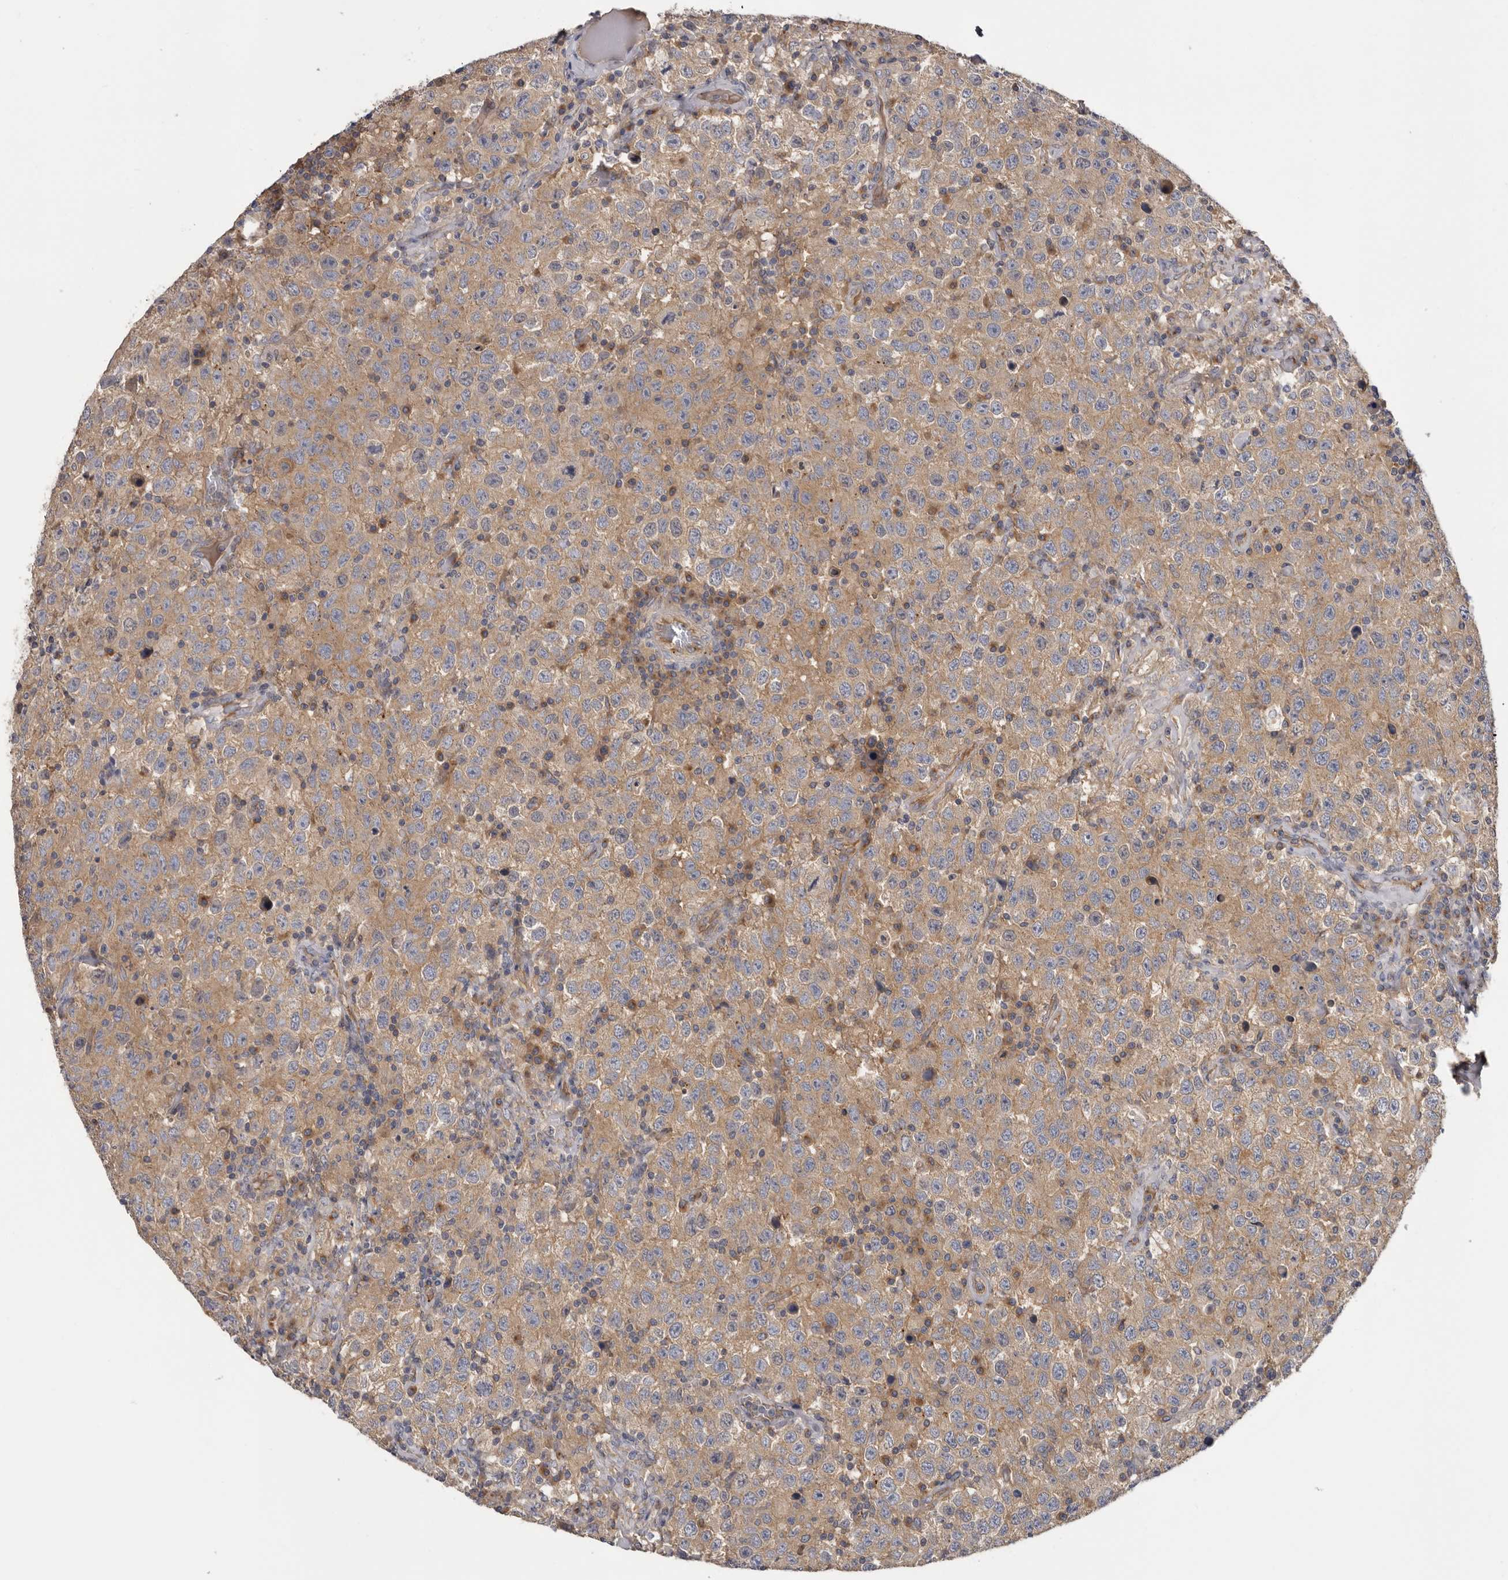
{"staining": {"intensity": "moderate", "quantity": ">75%", "location": "cytoplasmic/membranous"}, "tissue": "testis cancer", "cell_type": "Tumor cells", "image_type": "cancer", "snomed": [{"axis": "morphology", "description": "Seminoma, NOS"}, {"axis": "topography", "description": "Testis"}], "caption": "Testis cancer (seminoma) was stained to show a protein in brown. There is medium levels of moderate cytoplasmic/membranous expression in about >75% of tumor cells.", "gene": "INKA2", "patient": {"sex": "male", "age": 41}}